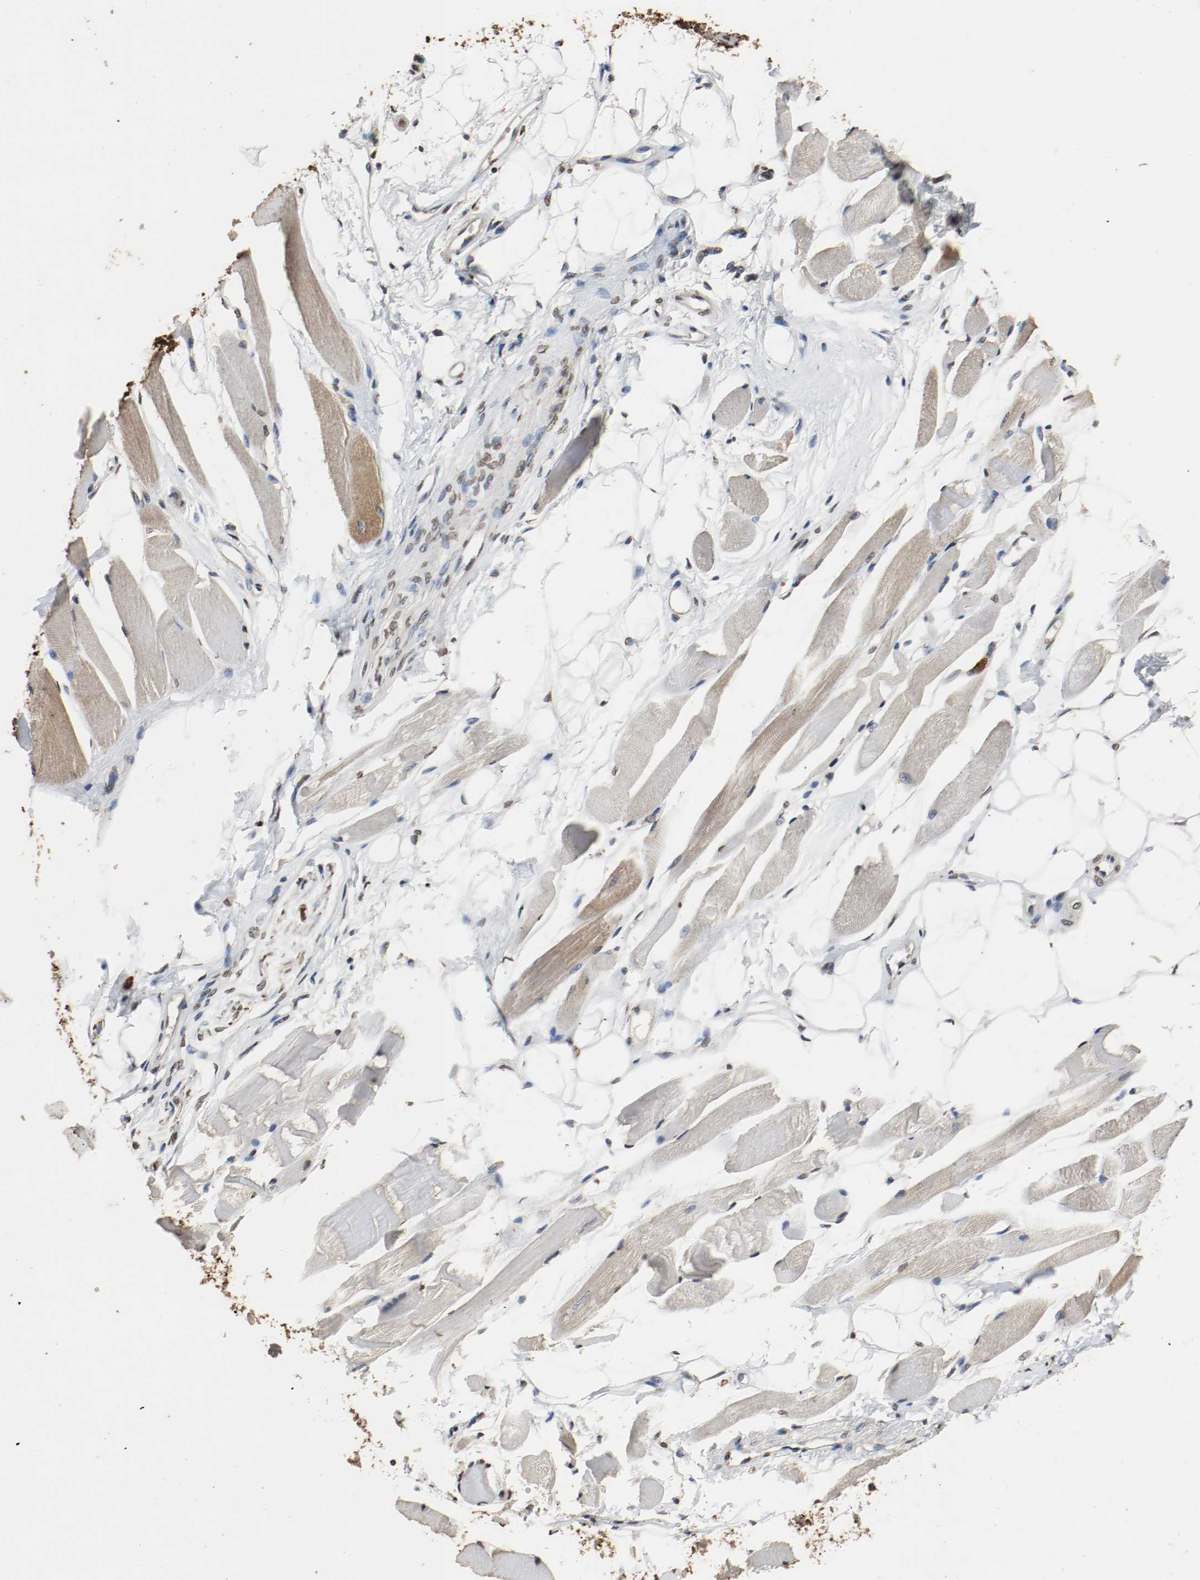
{"staining": {"intensity": "weak", "quantity": "25%-75%", "location": "cytoplasmic/membranous"}, "tissue": "skeletal muscle", "cell_type": "Myocytes", "image_type": "normal", "snomed": [{"axis": "morphology", "description": "Normal tissue, NOS"}, {"axis": "topography", "description": "Skeletal muscle"}, {"axis": "topography", "description": "Peripheral nerve tissue"}], "caption": "Skeletal muscle stained for a protein (brown) shows weak cytoplasmic/membranous positive staining in approximately 25%-75% of myocytes.", "gene": "RTN4", "patient": {"sex": "female", "age": 84}}